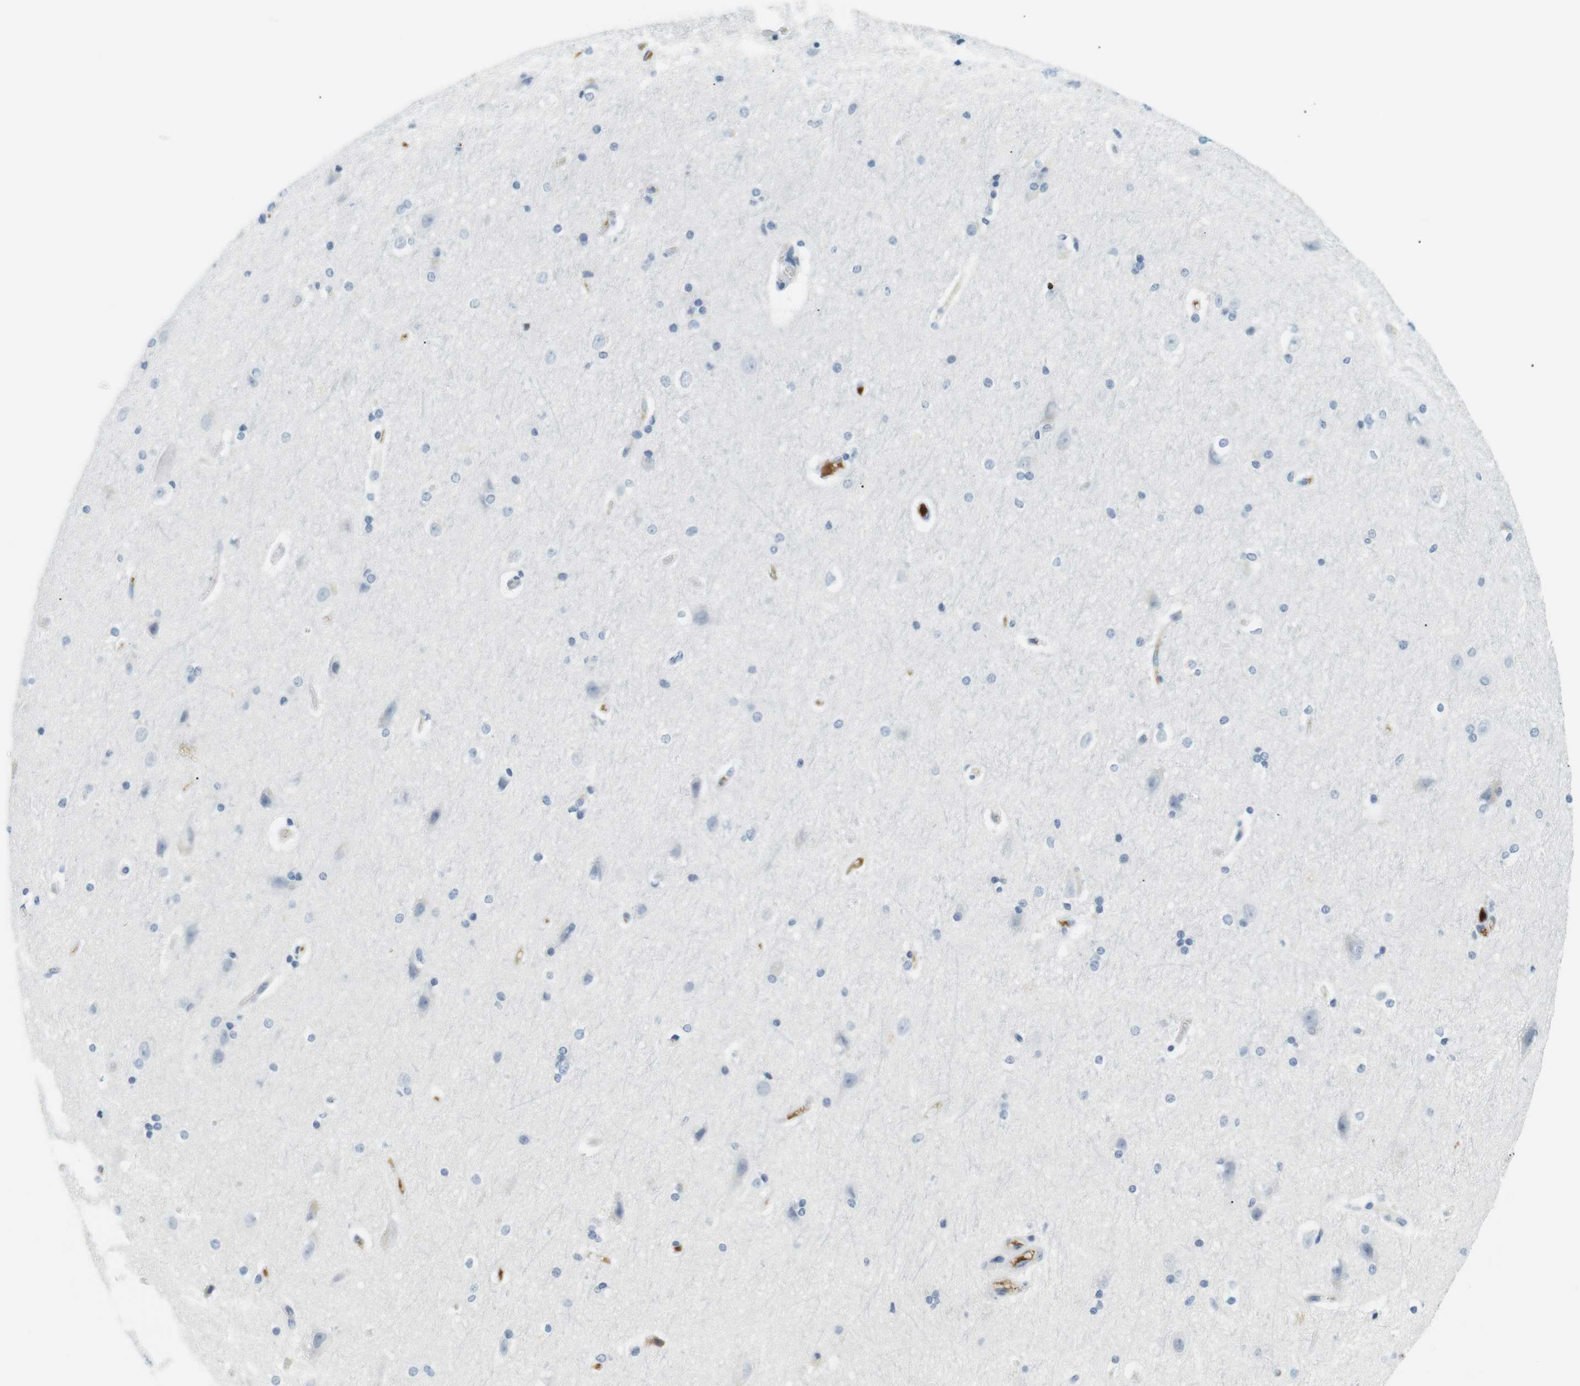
{"staining": {"intensity": "negative", "quantity": "none", "location": "none"}, "tissue": "hippocampus", "cell_type": "Glial cells", "image_type": "normal", "snomed": [{"axis": "morphology", "description": "Normal tissue, NOS"}, {"axis": "topography", "description": "Hippocampus"}], "caption": "Protein analysis of benign hippocampus shows no significant positivity in glial cells. (DAB (3,3'-diaminobenzidine) immunohistochemistry visualized using brightfield microscopy, high magnification).", "gene": "APOB", "patient": {"sex": "female", "age": 19}}